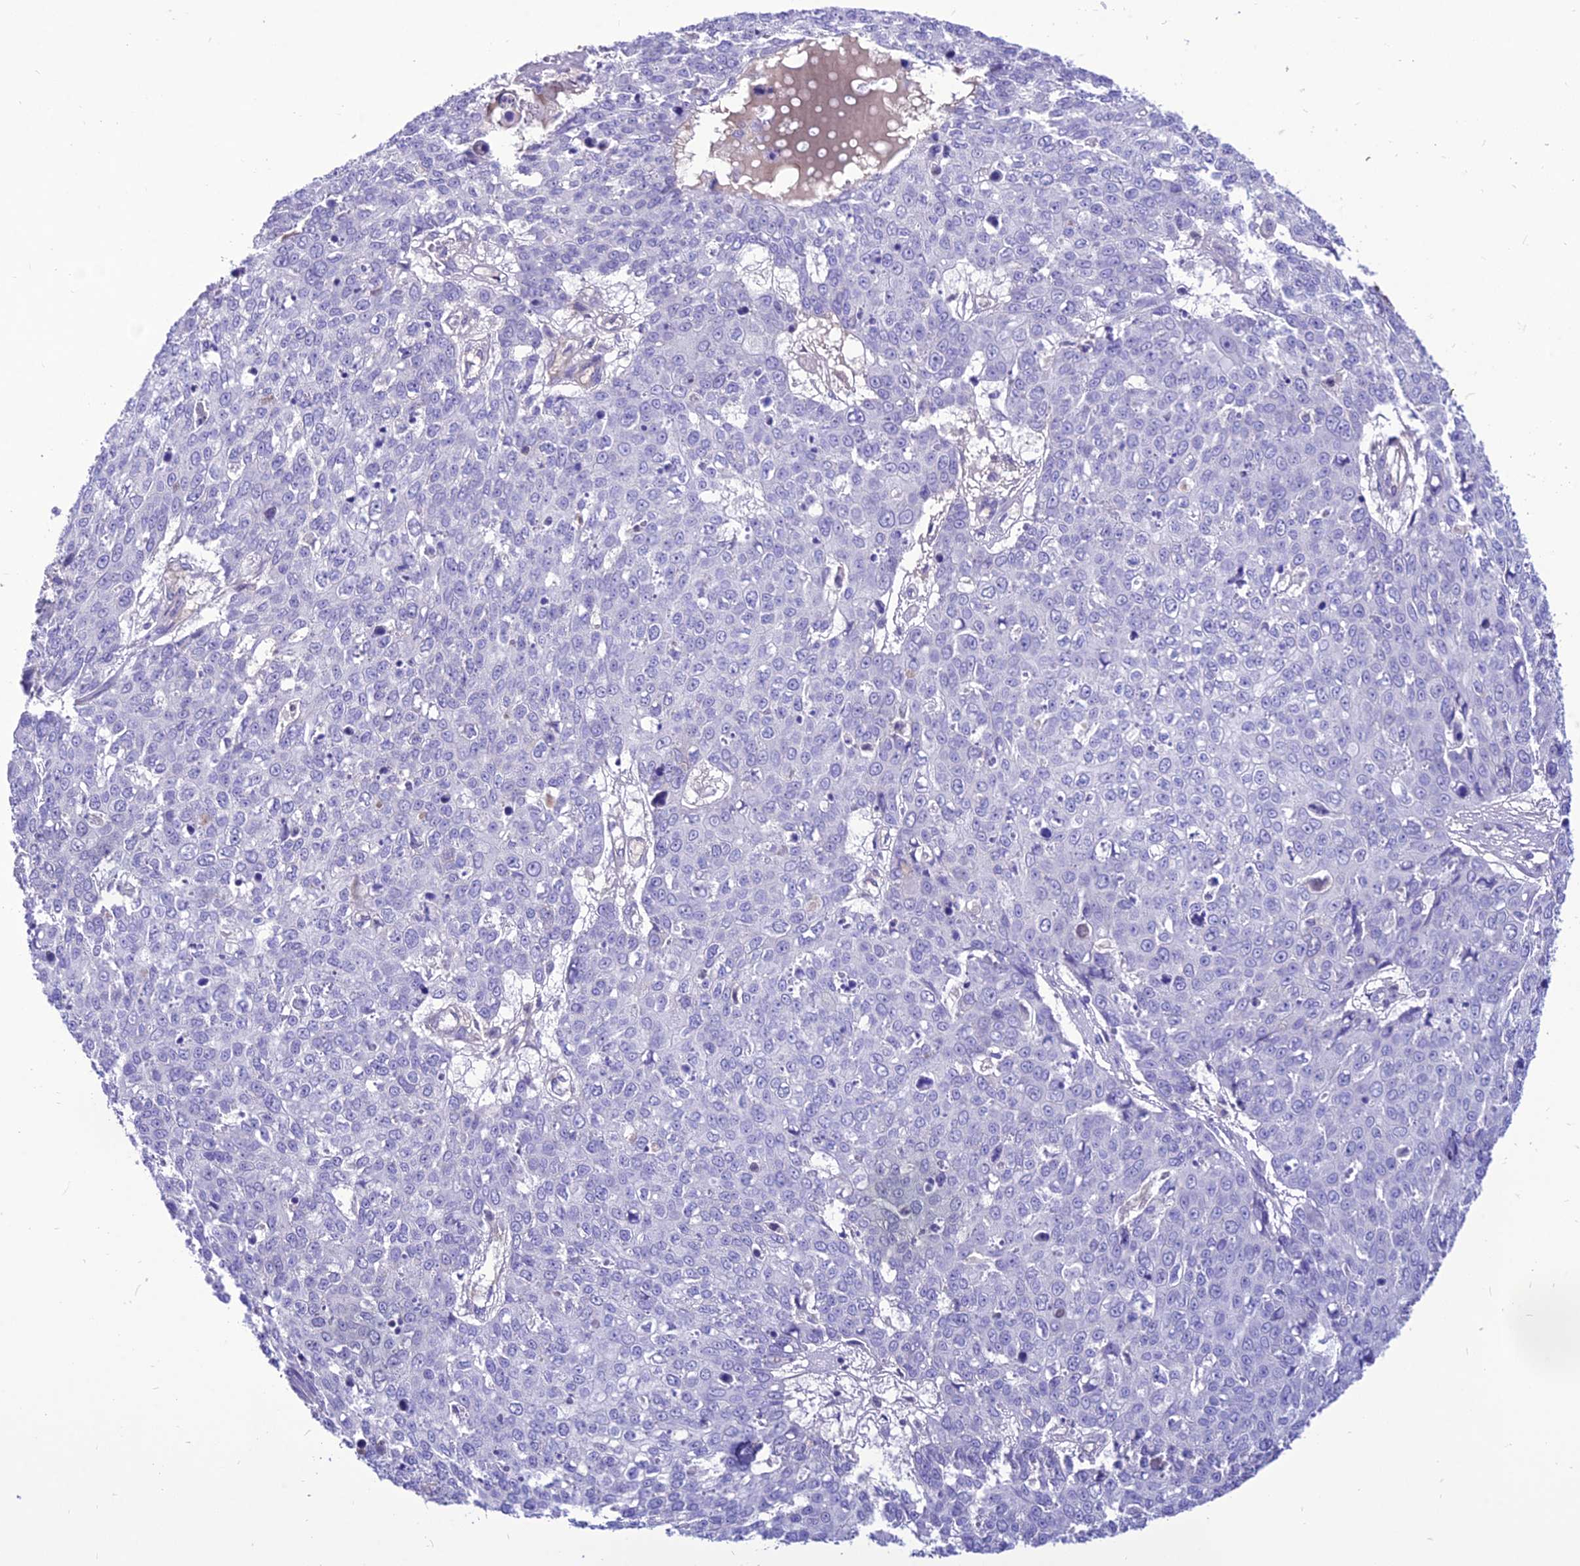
{"staining": {"intensity": "negative", "quantity": "none", "location": "none"}, "tissue": "skin cancer", "cell_type": "Tumor cells", "image_type": "cancer", "snomed": [{"axis": "morphology", "description": "Normal tissue, NOS"}, {"axis": "morphology", "description": "Squamous cell carcinoma, NOS"}, {"axis": "topography", "description": "Skin"}], "caption": "There is no significant expression in tumor cells of skin cancer. (Brightfield microscopy of DAB (3,3'-diaminobenzidine) immunohistochemistry (IHC) at high magnification).", "gene": "TEKT3", "patient": {"sex": "male", "age": 72}}